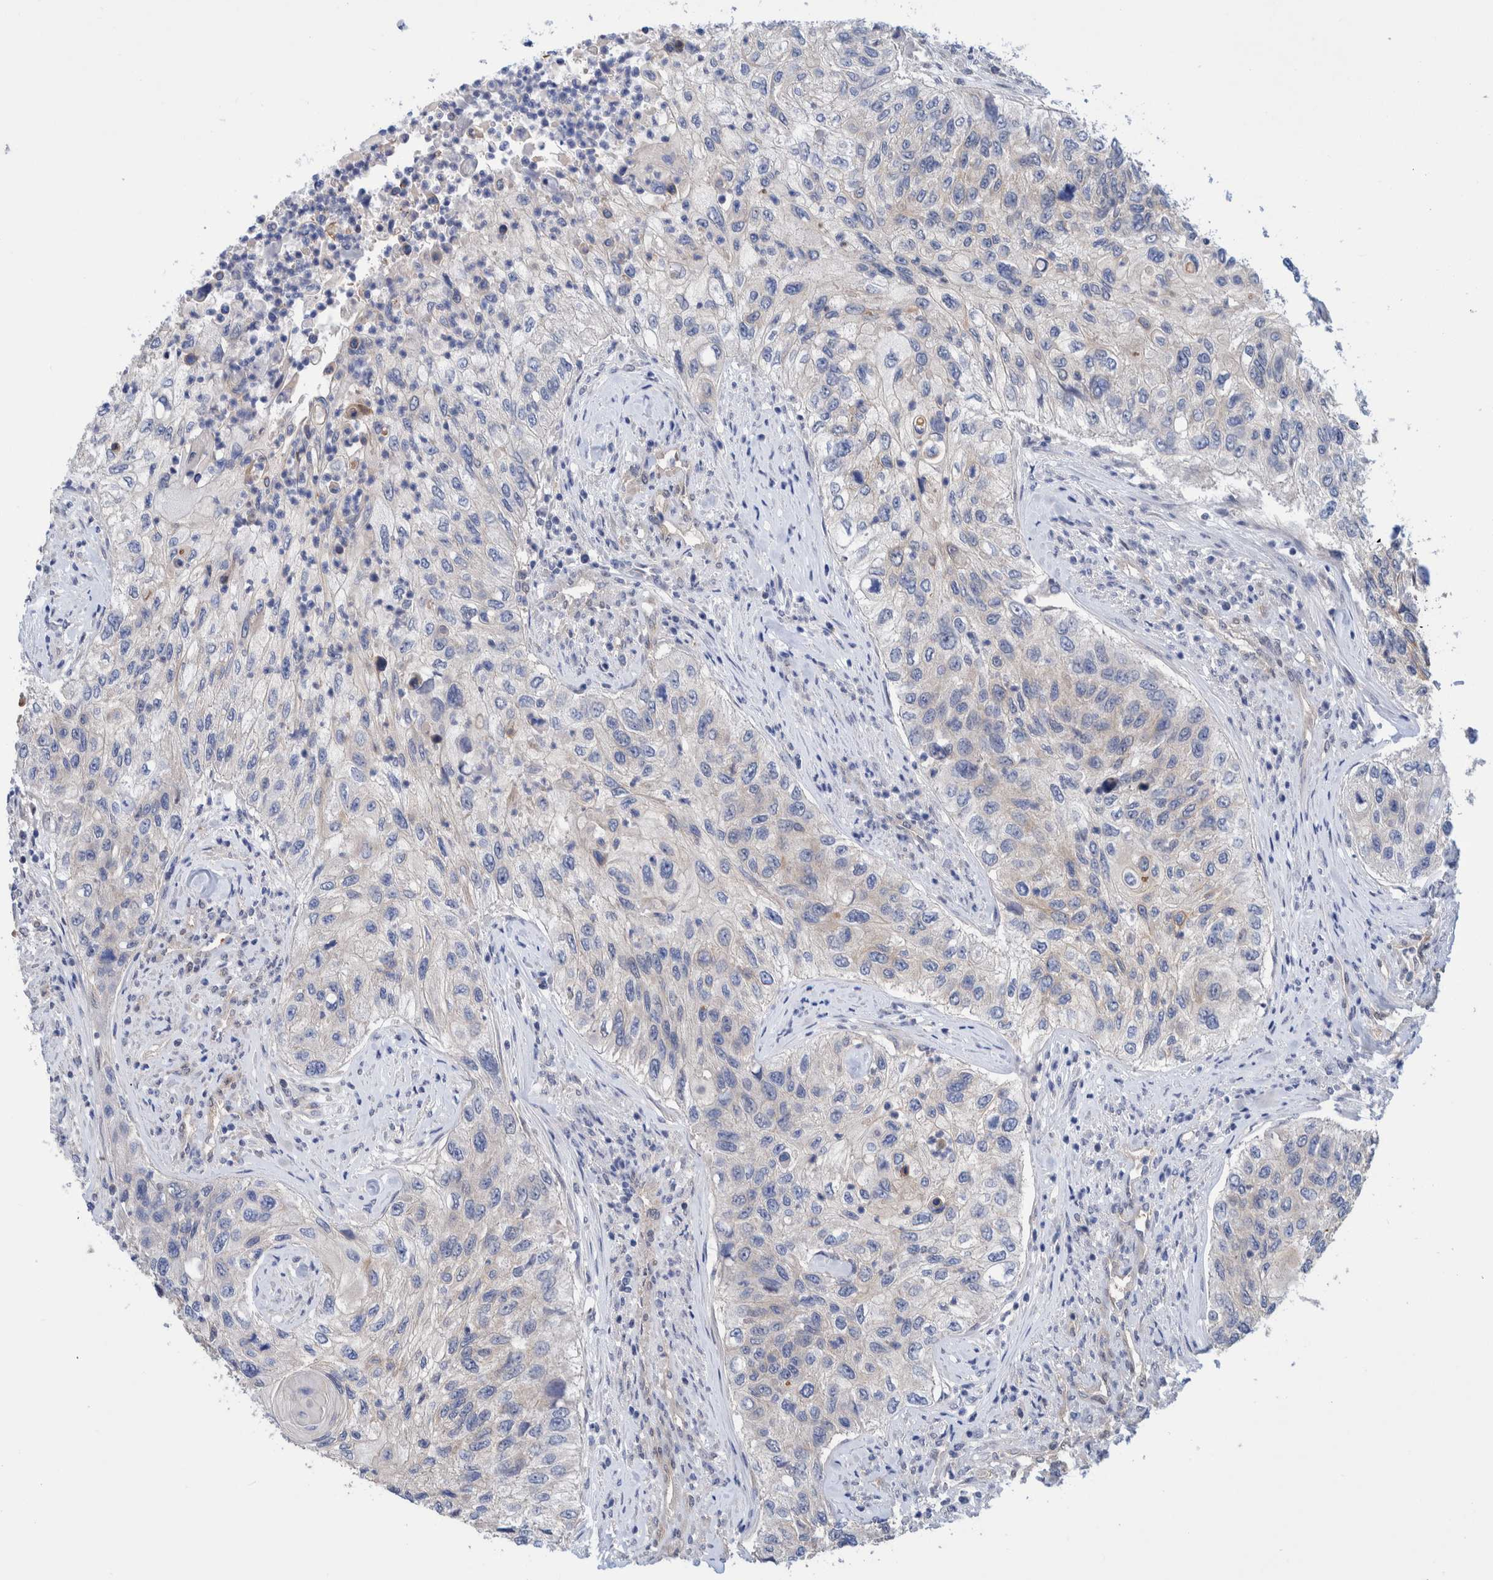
{"staining": {"intensity": "negative", "quantity": "none", "location": "none"}, "tissue": "urothelial cancer", "cell_type": "Tumor cells", "image_type": "cancer", "snomed": [{"axis": "morphology", "description": "Urothelial carcinoma, High grade"}, {"axis": "topography", "description": "Urinary bladder"}], "caption": "This is a photomicrograph of immunohistochemistry staining of urothelial cancer, which shows no expression in tumor cells. The staining is performed using DAB brown chromogen with nuclei counter-stained in using hematoxylin.", "gene": "PFAS", "patient": {"sex": "female", "age": 60}}